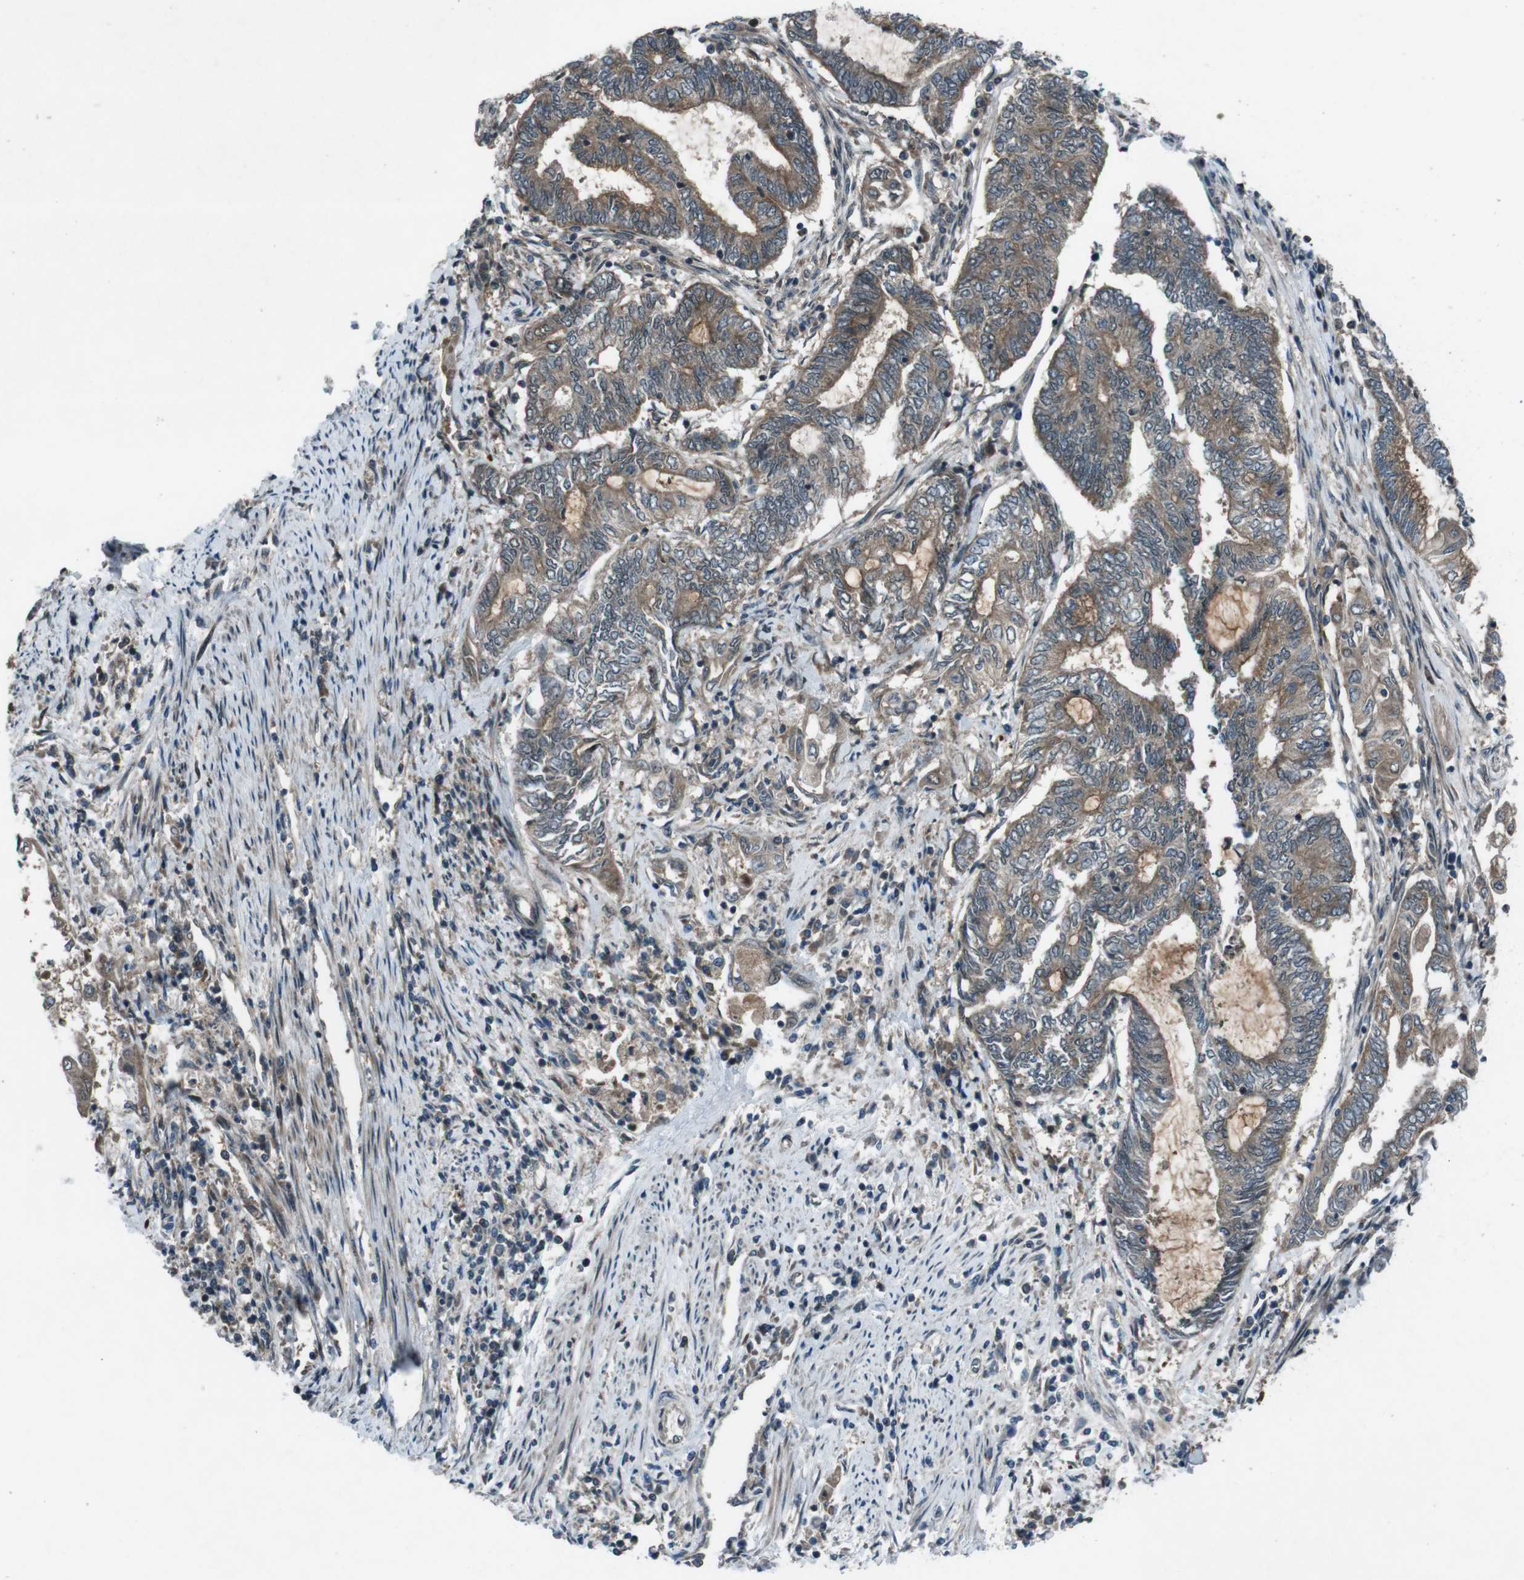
{"staining": {"intensity": "moderate", "quantity": "25%-75%", "location": "cytoplasmic/membranous"}, "tissue": "endometrial cancer", "cell_type": "Tumor cells", "image_type": "cancer", "snomed": [{"axis": "morphology", "description": "Adenocarcinoma, NOS"}, {"axis": "topography", "description": "Uterus"}, {"axis": "topography", "description": "Endometrium"}], "caption": "Endometrial cancer stained with DAB immunohistochemistry (IHC) displays medium levels of moderate cytoplasmic/membranous positivity in approximately 25%-75% of tumor cells. The protein is shown in brown color, while the nuclei are stained blue.", "gene": "SLC27A4", "patient": {"sex": "female", "age": 70}}